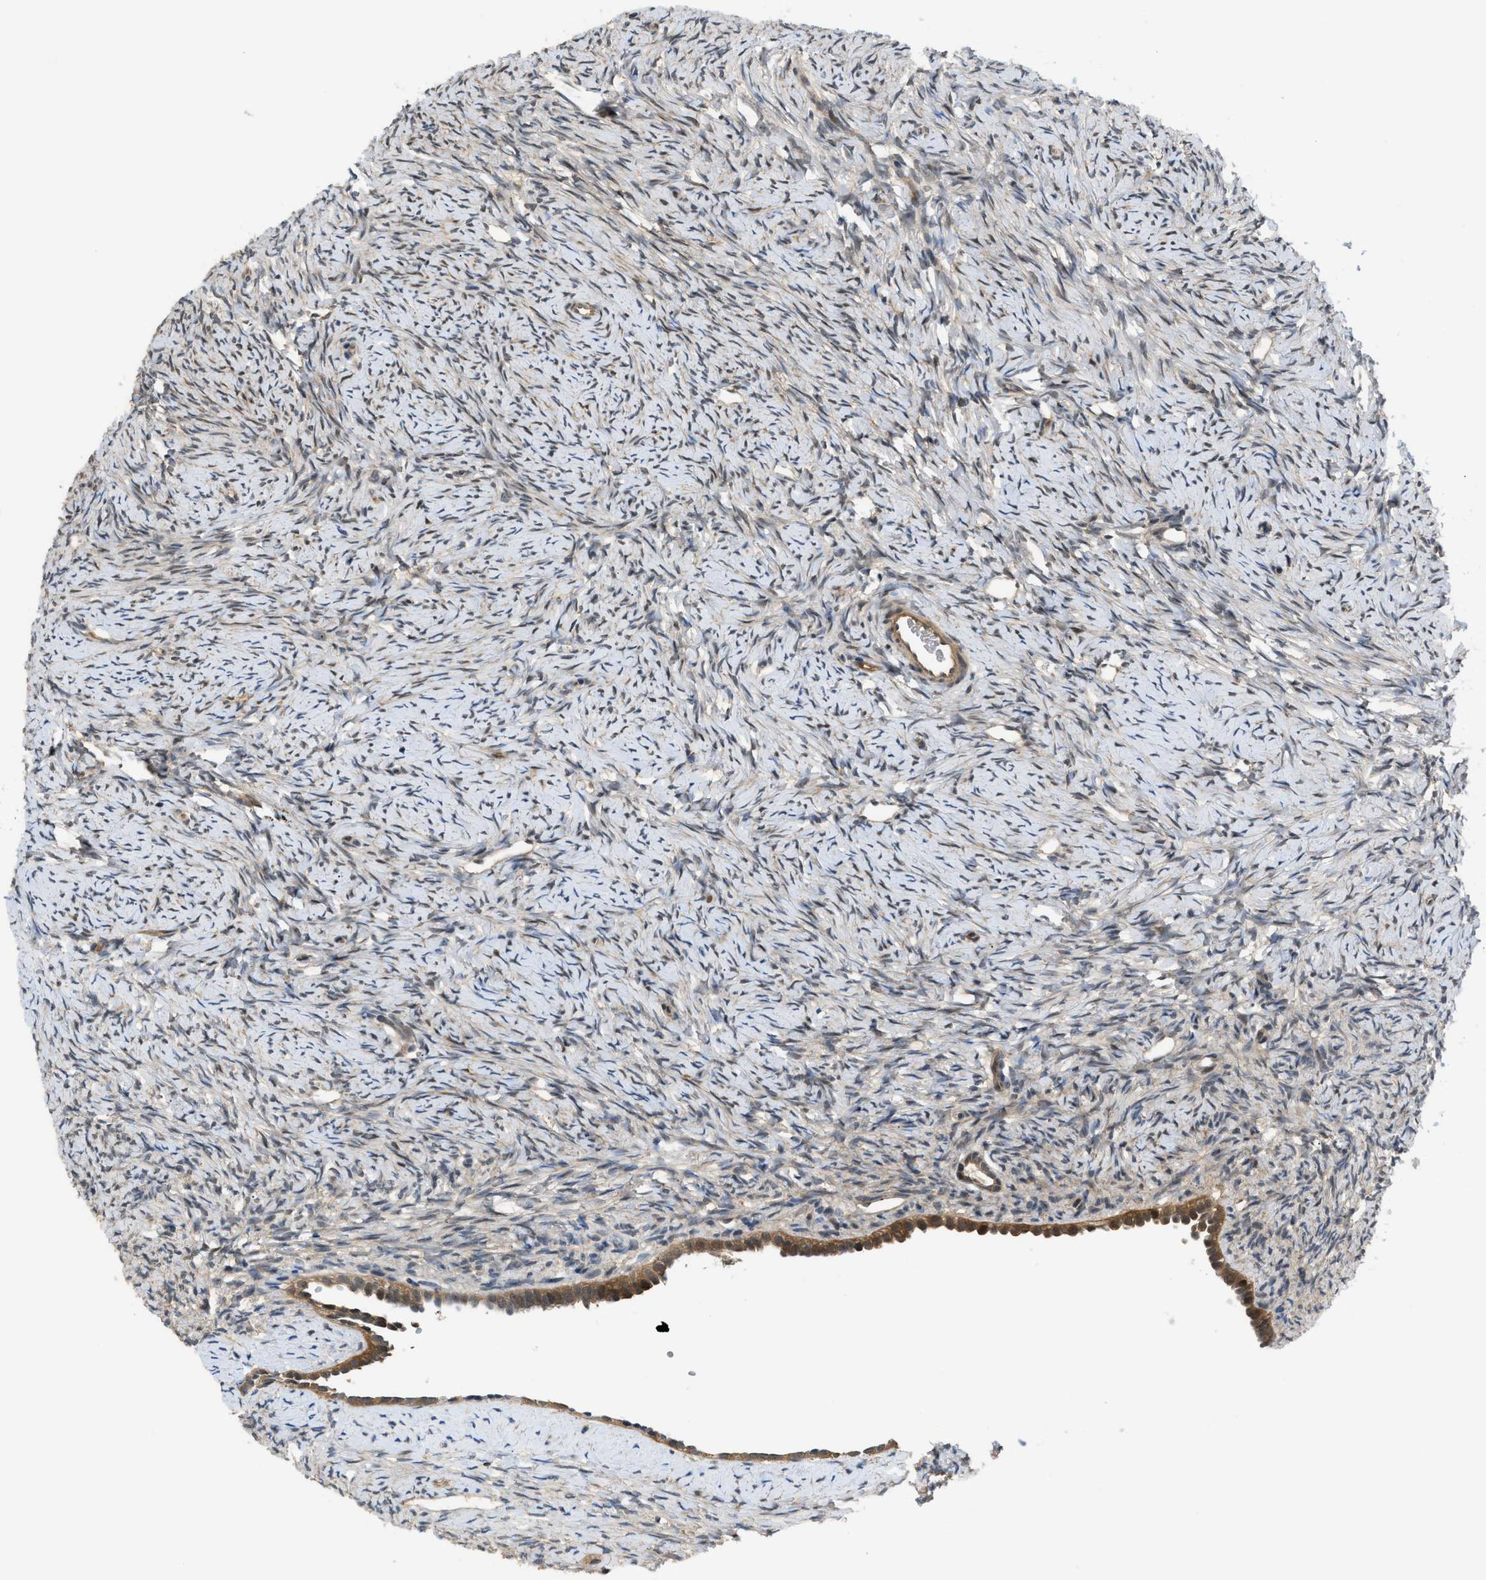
{"staining": {"intensity": "negative", "quantity": "none", "location": "none"}, "tissue": "ovary", "cell_type": "Ovarian stroma cells", "image_type": "normal", "snomed": [{"axis": "morphology", "description": "Normal tissue, NOS"}, {"axis": "topography", "description": "Ovary"}], "caption": "Histopathology image shows no protein expression in ovarian stroma cells of benign ovary. Brightfield microscopy of immunohistochemistry stained with DAB (brown) and hematoxylin (blue), captured at high magnification.", "gene": "TRAK2", "patient": {"sex": "female", "age": 33}}